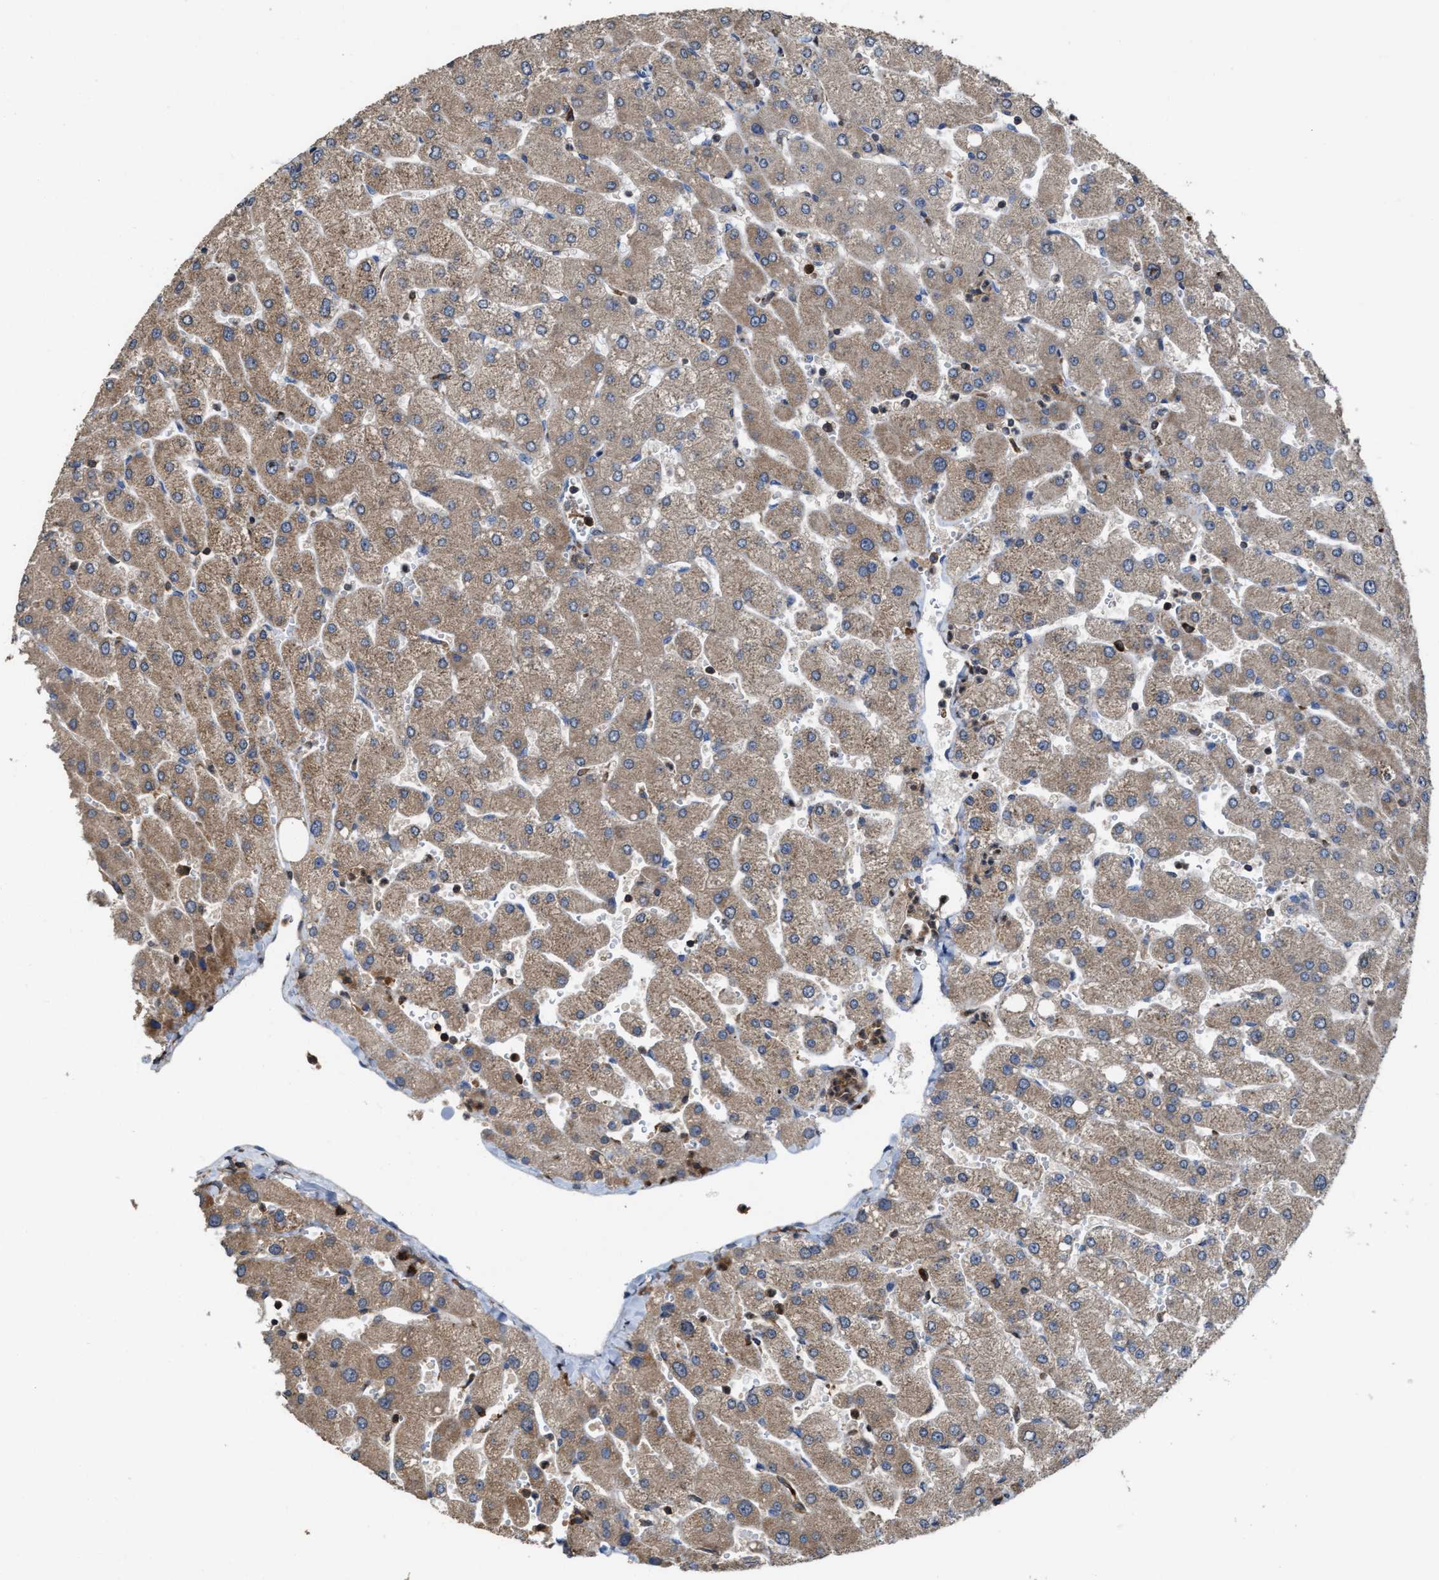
{"staining": {"intensity": "weak", "quantity": "25%-75%", "location": "cytoplasmic/membranous"}, "tissue": "liver", "cell_type": "Cholangiocytes", "image_type": "normal", "snomed": [{"axis": "morphology", "description": "Normal tissue, NOS"}, {"axis": "topography", "description": "Liver"}], "caption": "The histopathology image displays immunohistochemical staining of unremarkable liver. There is weak cytoplasmic/membranous staining is present in approximately 25%-75% of cholangiocytes.", "gene": "FGD3", "patient": {"sex": "male", "age": 55}}